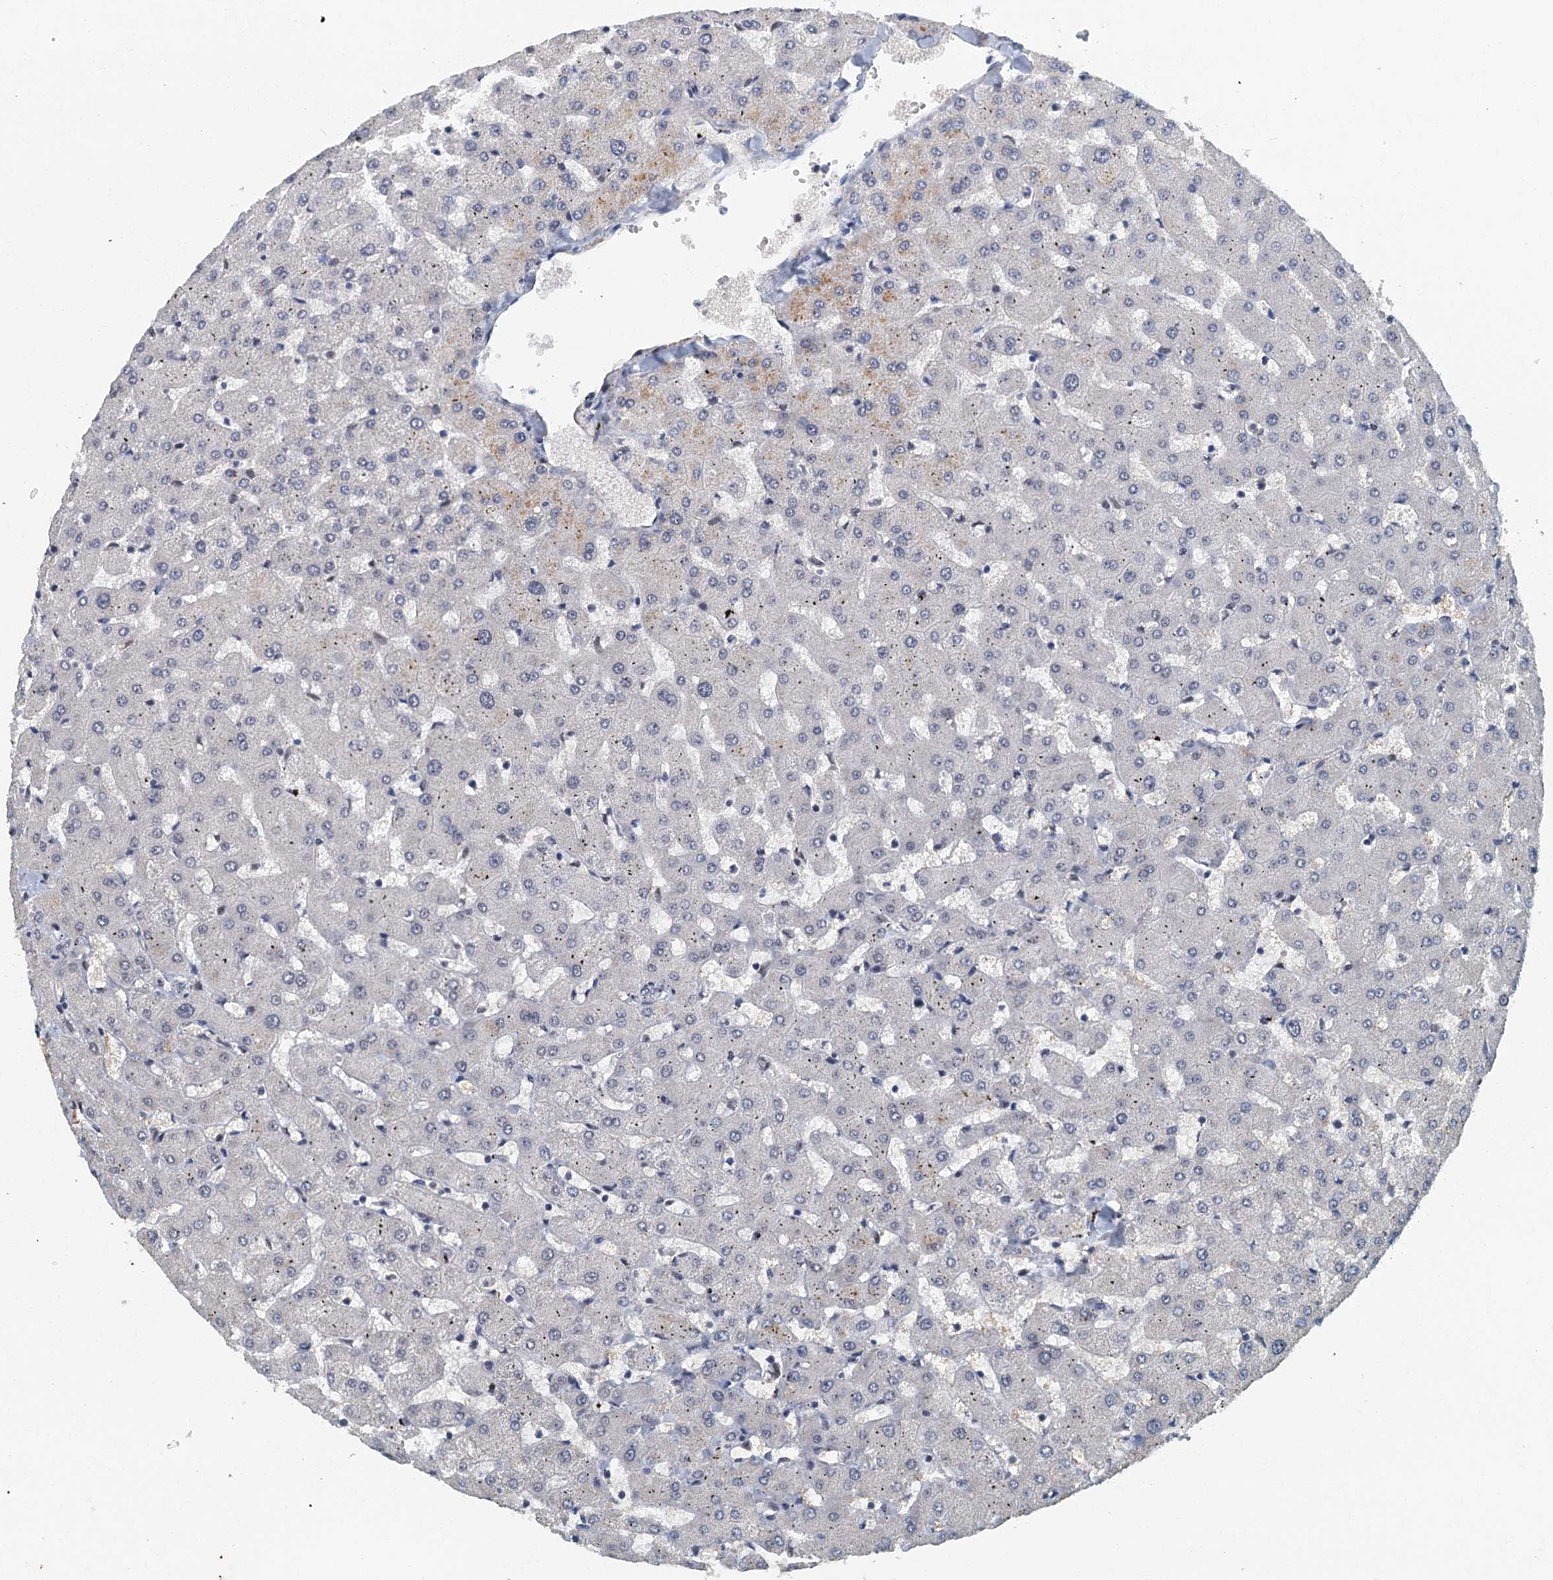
{"staining": {"intensity": "negative", "quantity": "none", "location": "none"}, "tissue": "liver", "cell_type": "Cholangiocytes", "image_type": "normal", "snomed": [{"axis": "morphology", "description": "Normal tissue, NOS"}, {"axis": "topography", "description": "Liver"}], "caption": "IHC of benign human liver reveals no positivity in cholangiocytes. (DAB immunohistochemistry (IHC) visualized using brightfield microscopy, high magnification).", "gene": "GADL1", "patient": {"sex": "female", "age": 63}}